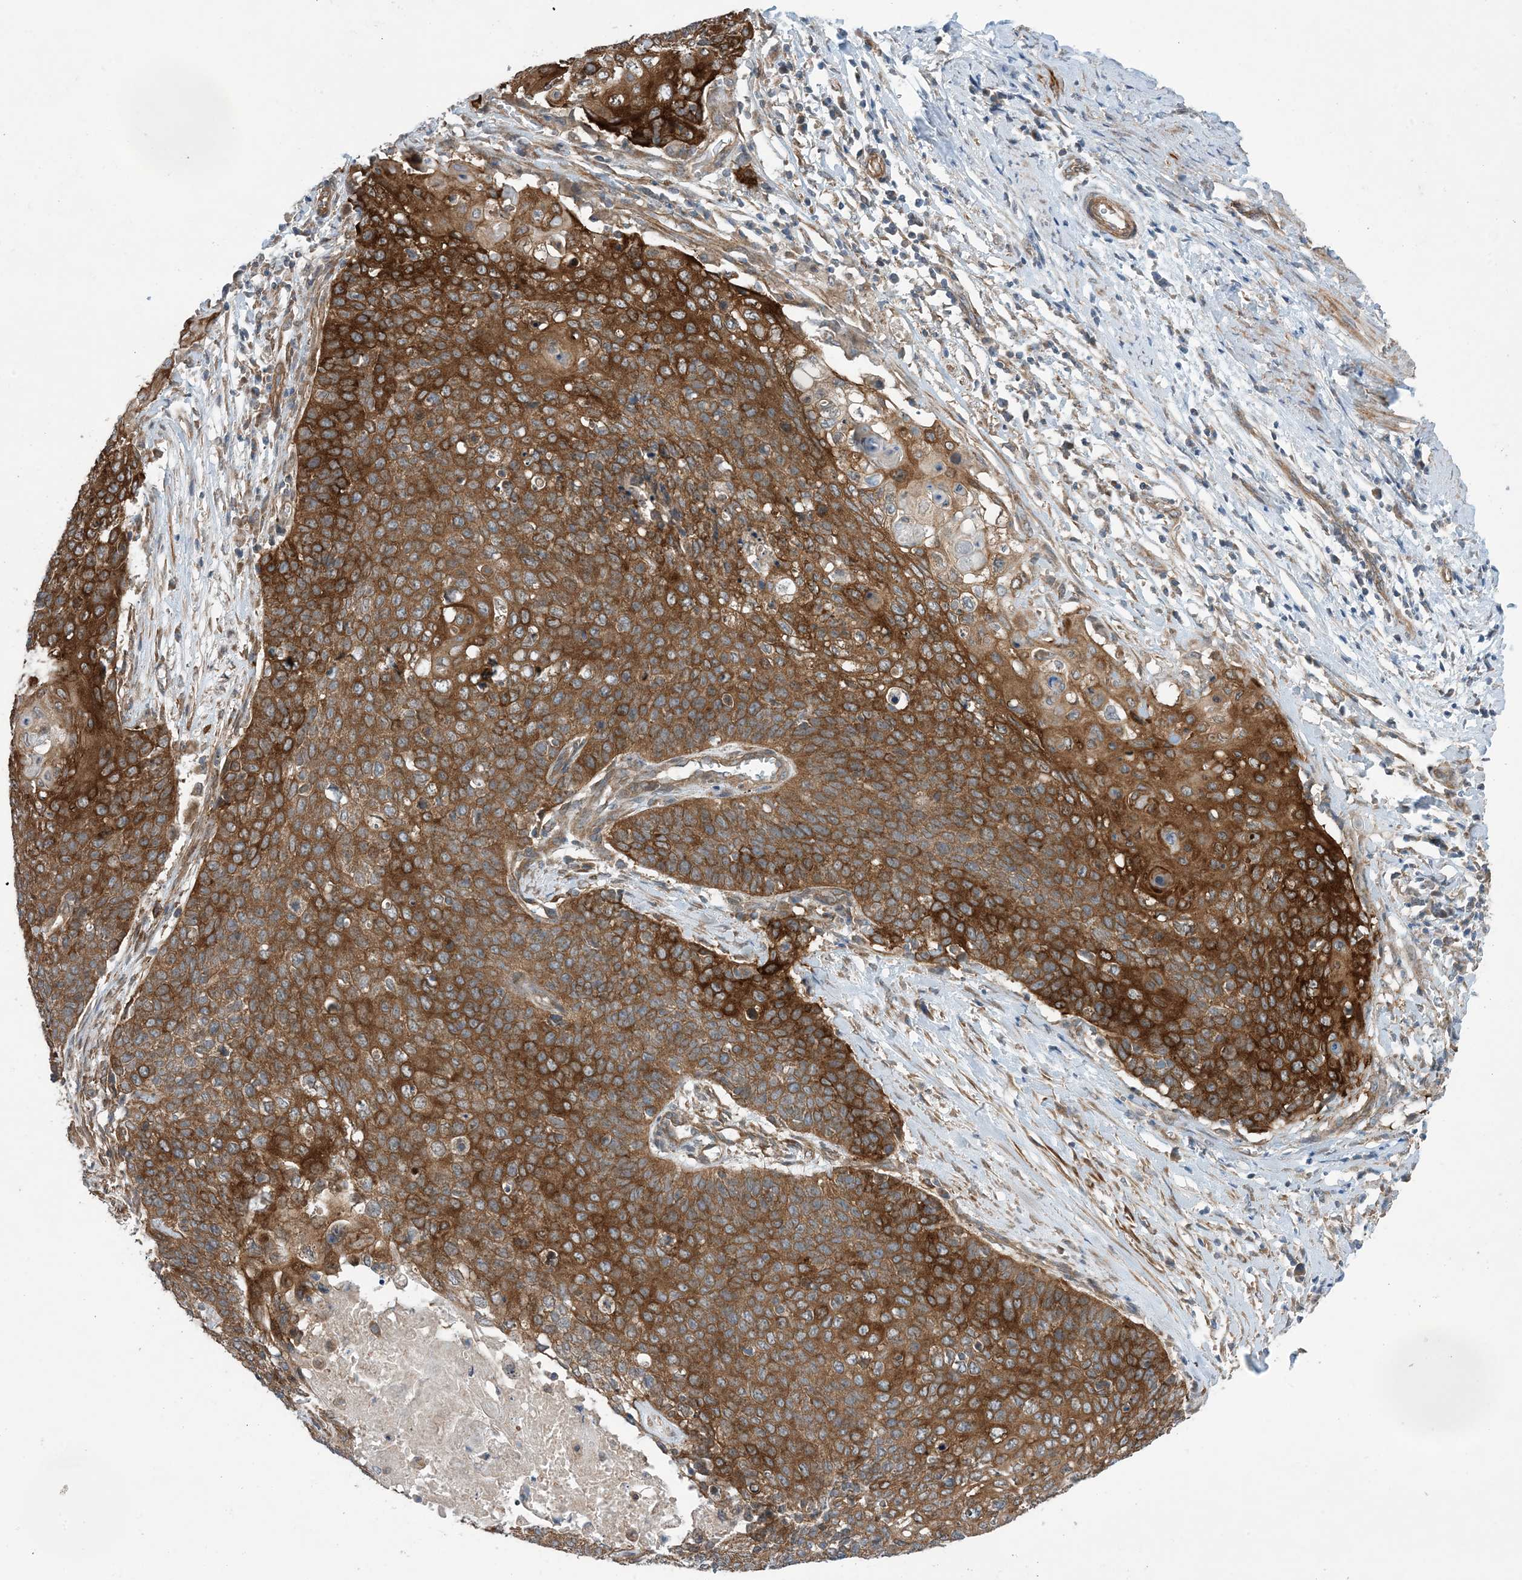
{"staining": {"intensity": "strong", "quantity": ">75%", "location": "cytoplasmic/membranous"}, "tissue": "cervical cancer", "cell_type": "Tumor cells", "image_type": "cancer", "snomed": [{"axis": "morphology", "description": "Squamous cell carcinoma, NOS"}, {"axis": "topography", "description": "Cervix"}], "caption": "This histopathology image demonstrates immunohistochemistry staining of human cervical squamous cell carcinoma, with high strong cytoplasmic/membranous staining in approximately >75% of tumor cells.", "gene": "EHBP1", "patient": {"sex": "female", "age": 39}}